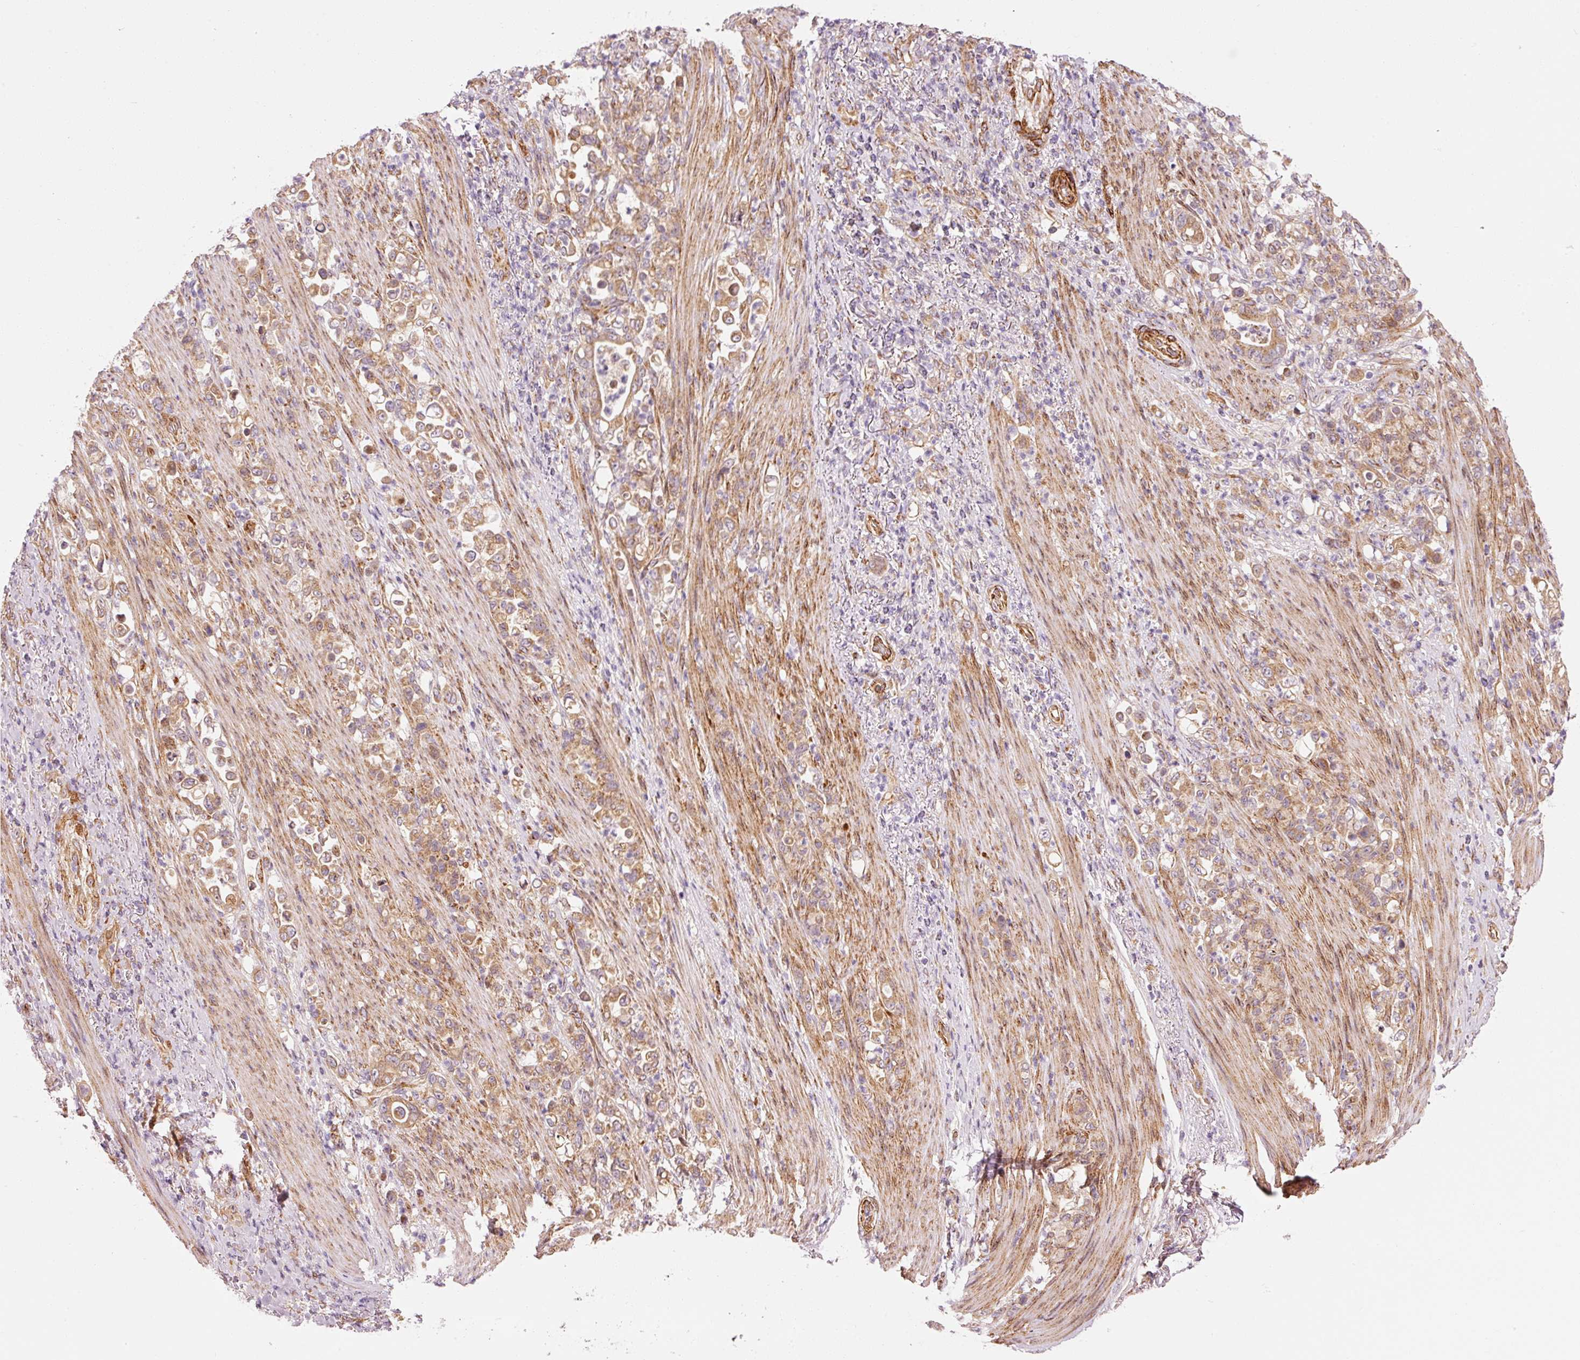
{"staining": {"intensity": "moderate", "quantity": ">75%", "location": "cytoplasmic/membranous"}, "tissue": "stomach cancer", "cell_type": "Tumor cells", "image_type": "cancer", "snomed": [{"axis": "morphology", "description": "Normal tissue, NOS"}, {"axis": "morphology", "description": "Adenocarcinoma, NOS"}, {"axis": "topography", "description": "Stomach"}], "caption": "Immunohistochemistry (DAB) staining of human stomach adenocarcinoma demonstrates moderate cytoplasmic/membranous protein positivity in about >75% of tumor cells.", "gene": "PPP1R14B", "patient": {"sex": "female", "age": 79}}